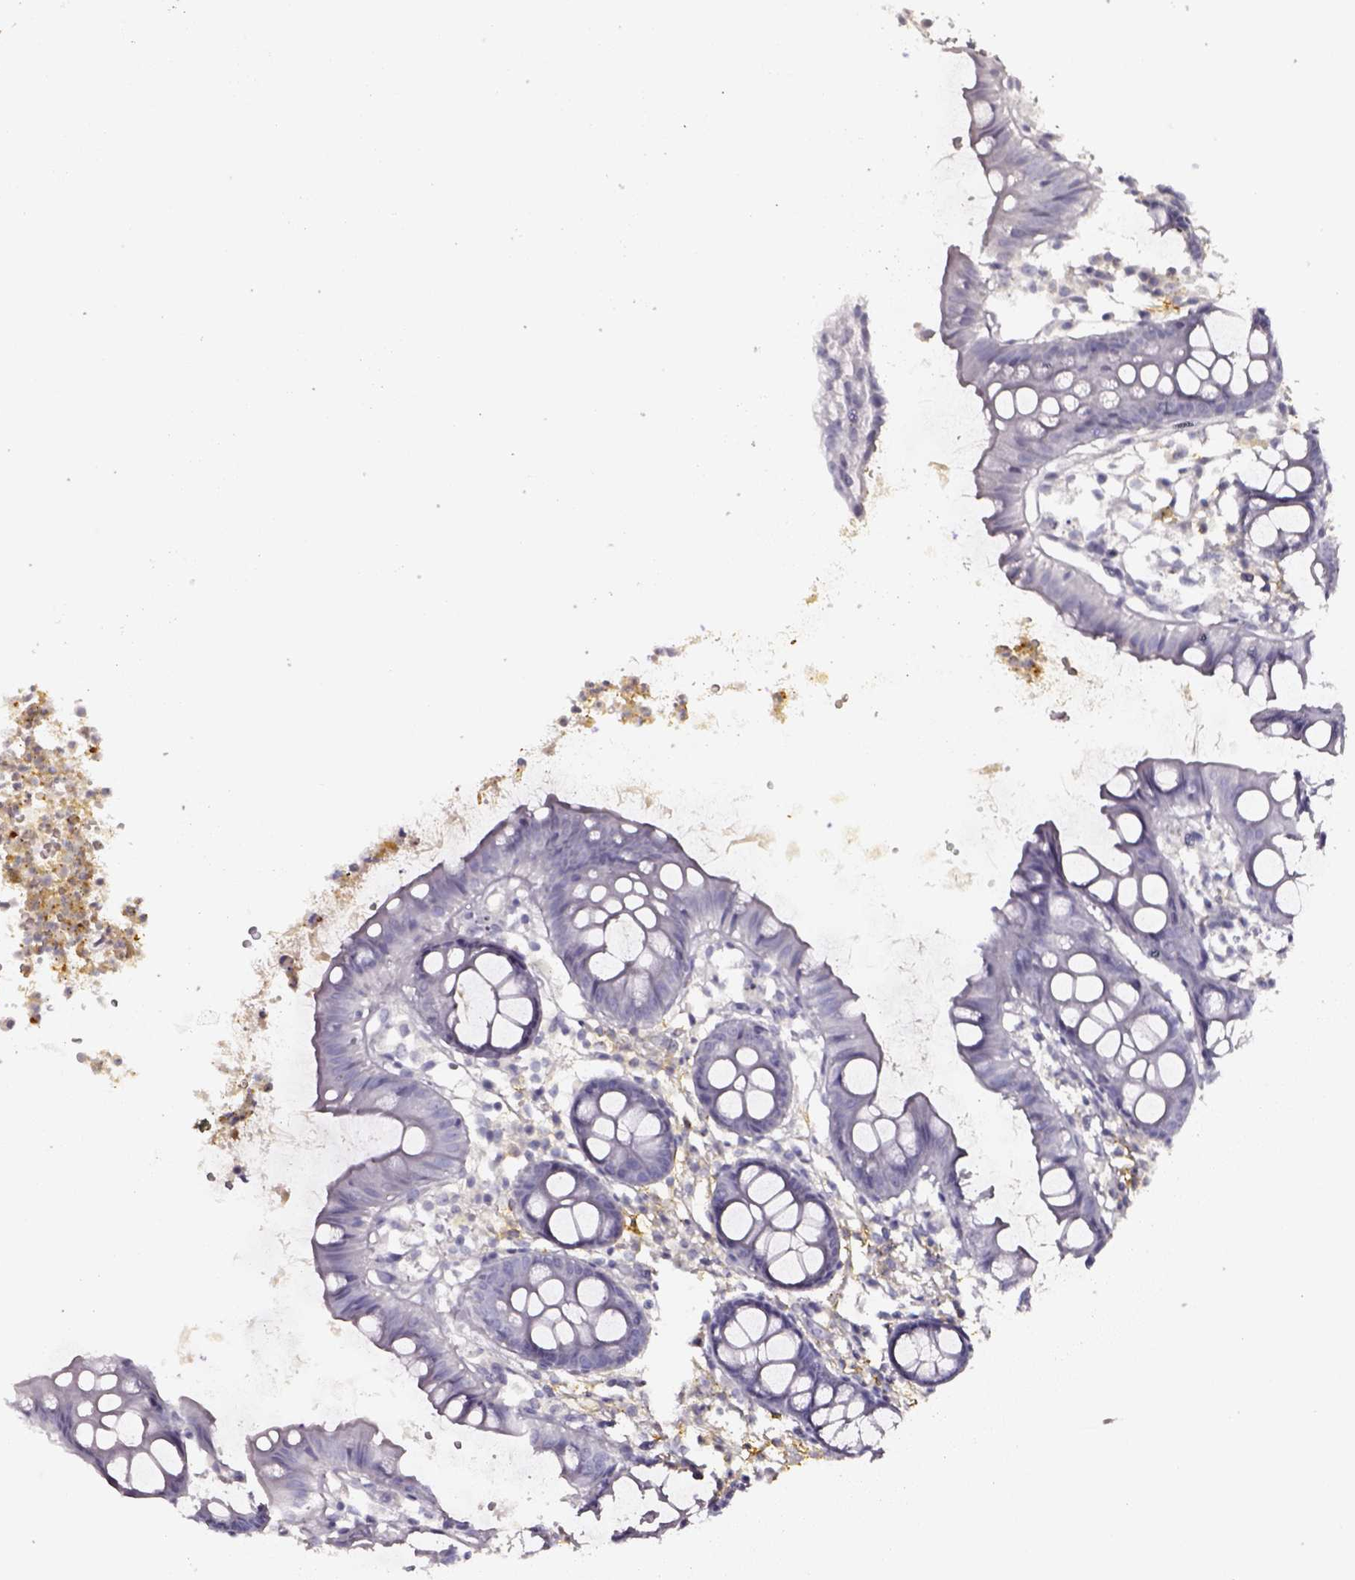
{"staining": {"intensity": "negative", "quantity": "none", "location": "none"}, "tissue": "colon", "cell_type": "Endothelial cells", "image_type": "normal", "snomed": [{"axis": "morphology", "description": "Normal tissue, NOS"}, {"axis": "topography", "description": "Colon"}], "caption": "This is an immunohistochemistry (IHC) micrograph of unremarkable human colon. There is no staining in endothelial cells.", "gene": "DPEP1", "patient": {"sex": "female", "age": 84}}